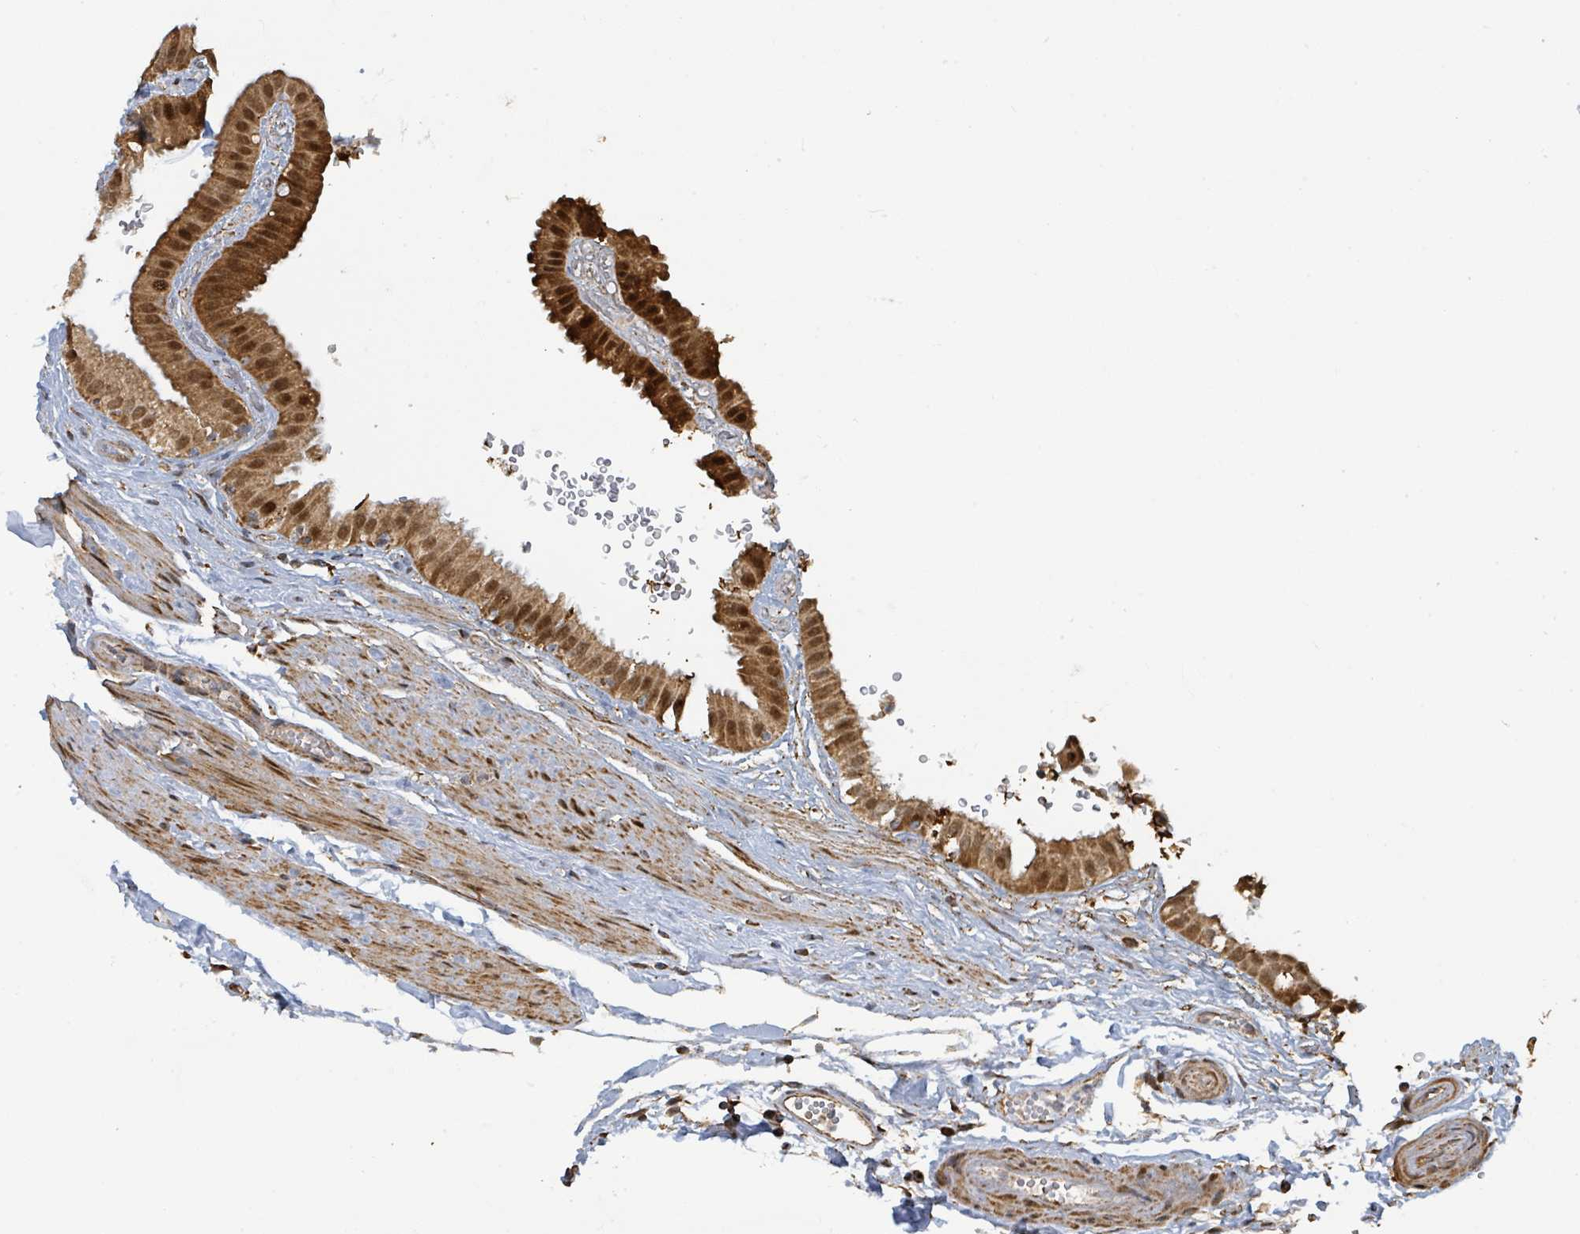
{"staining": {"intensity": "strong", "quantity": ">75%", "location": "cytoplasmic/membranous,nuclear"}, "tissue": "gallbladder", "cell_type": "Glandular cells", "image_type": "normal", "snomed": [{"axis": "morphology", "description": "Normal tissue, NOS"}, {"axis": "topography", "description": "Gallbladder"}], "caption": "Immunohistochemistry of unremarkable gallbladder reveals high levels of strong cytoplasmic/membranous,nuclear positivity in approximately >75% of glandular cells.", "gene": "PSMB7", "patient": {"sex": "female", "age": 61}}